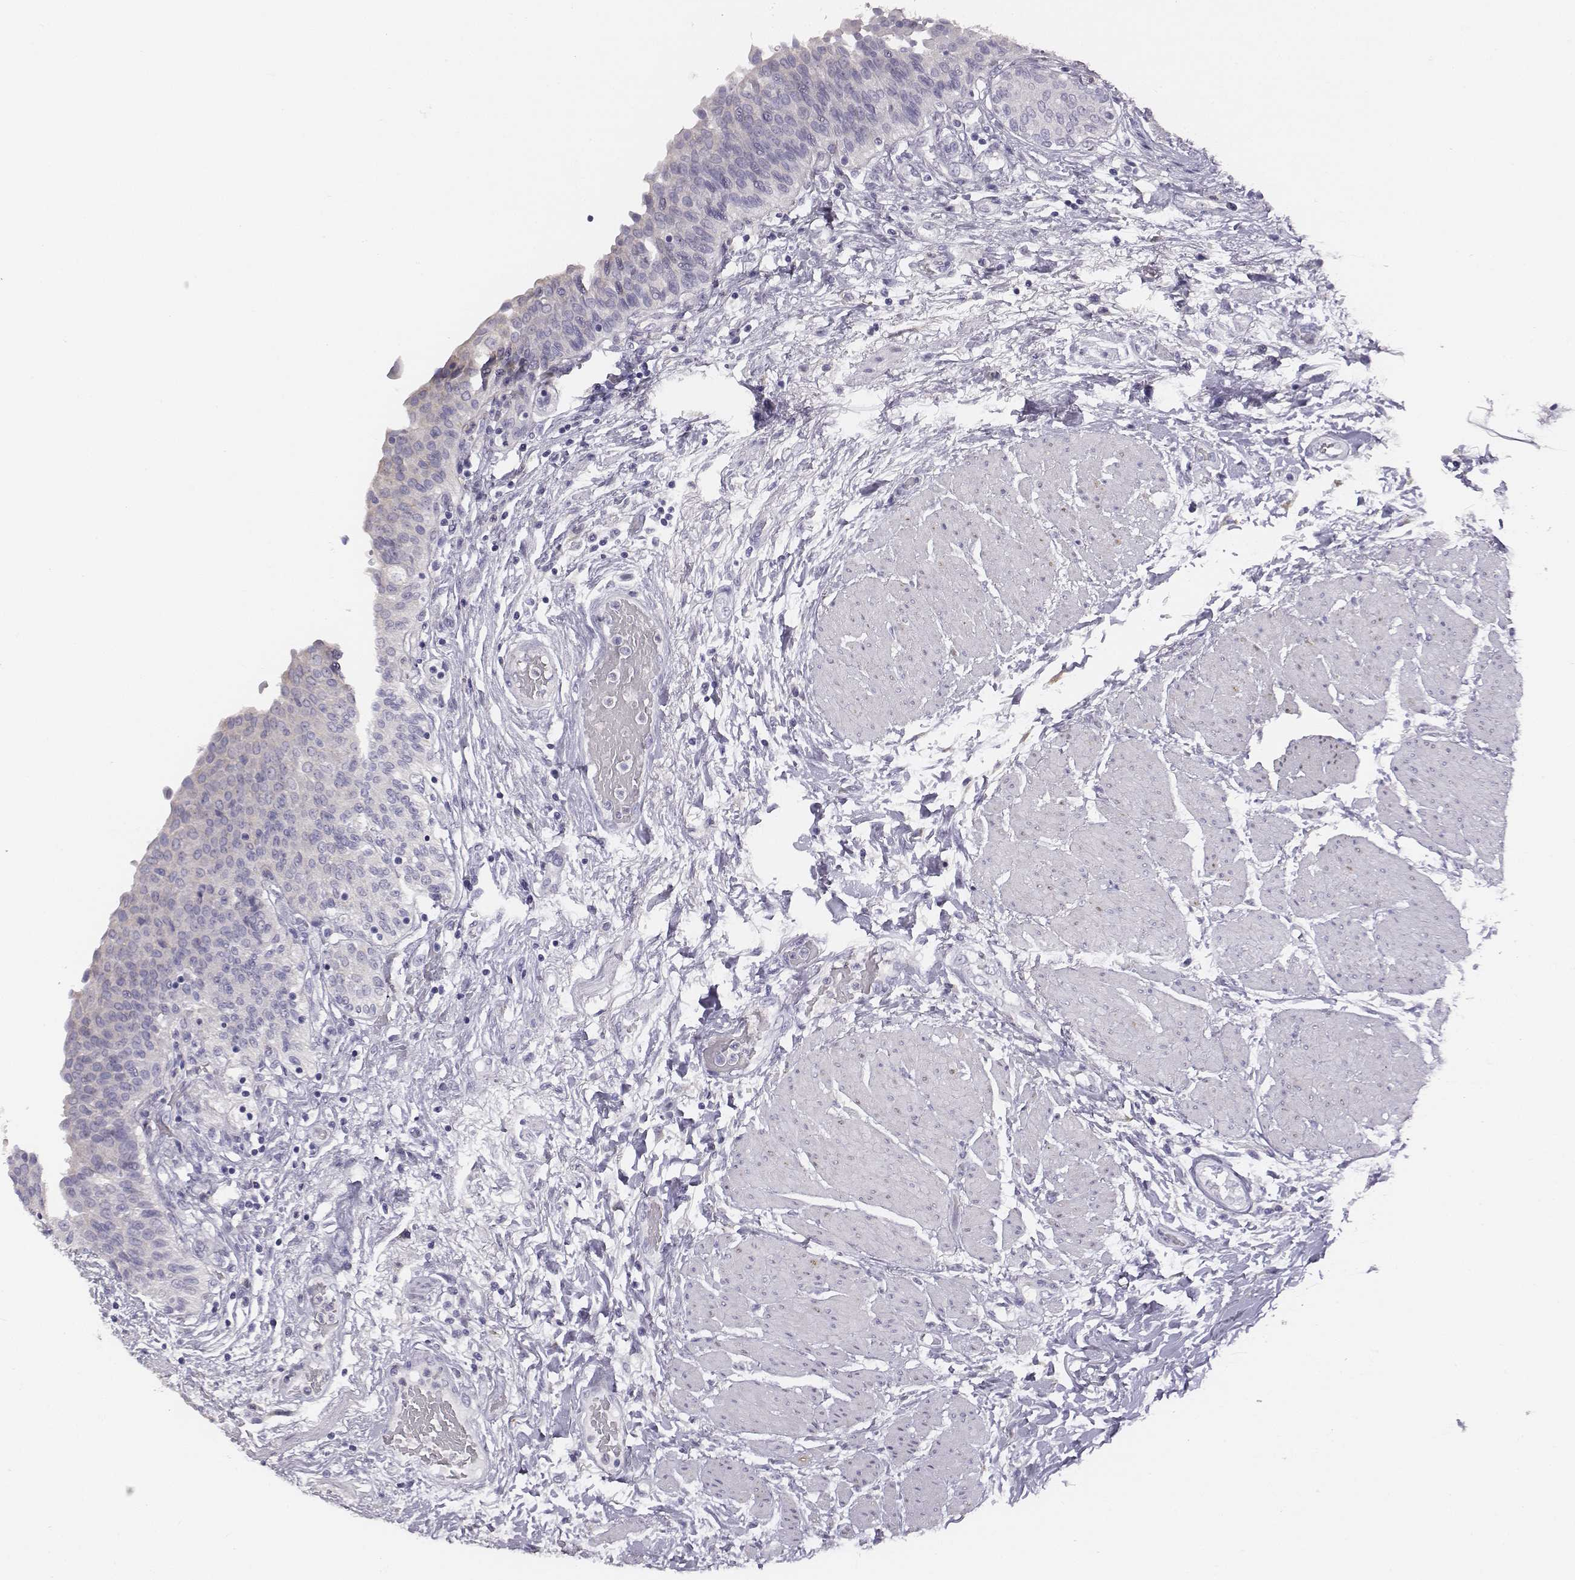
{"staining": {"intensity": "negative", "quantity": "none", "location": "none"}, "tissue": "urinary bladder", "cell_type": "Urothelial cells", "image_type": "normal", "snomed": [{"axis": "morphology", "description": "Normal tissue, NOS"}, {"axis": "morphology", "description": "Metaplasia, NOS"}, {"axis": "topography", "description": "Urinary bladder"}], "caption": "Photomicrograph shows no protein expression in urothelial cells of unremarkable urinary bladder. The staining was performed using DAB (3,3'-diaminobenzidine) to visualize the protein expression in brown, while the nuclei were stained in blue with hematoxylin (Magnification: 20x).", "gene": "ENSG00000290147", "patient": {"sex": "male", "age": 68}}